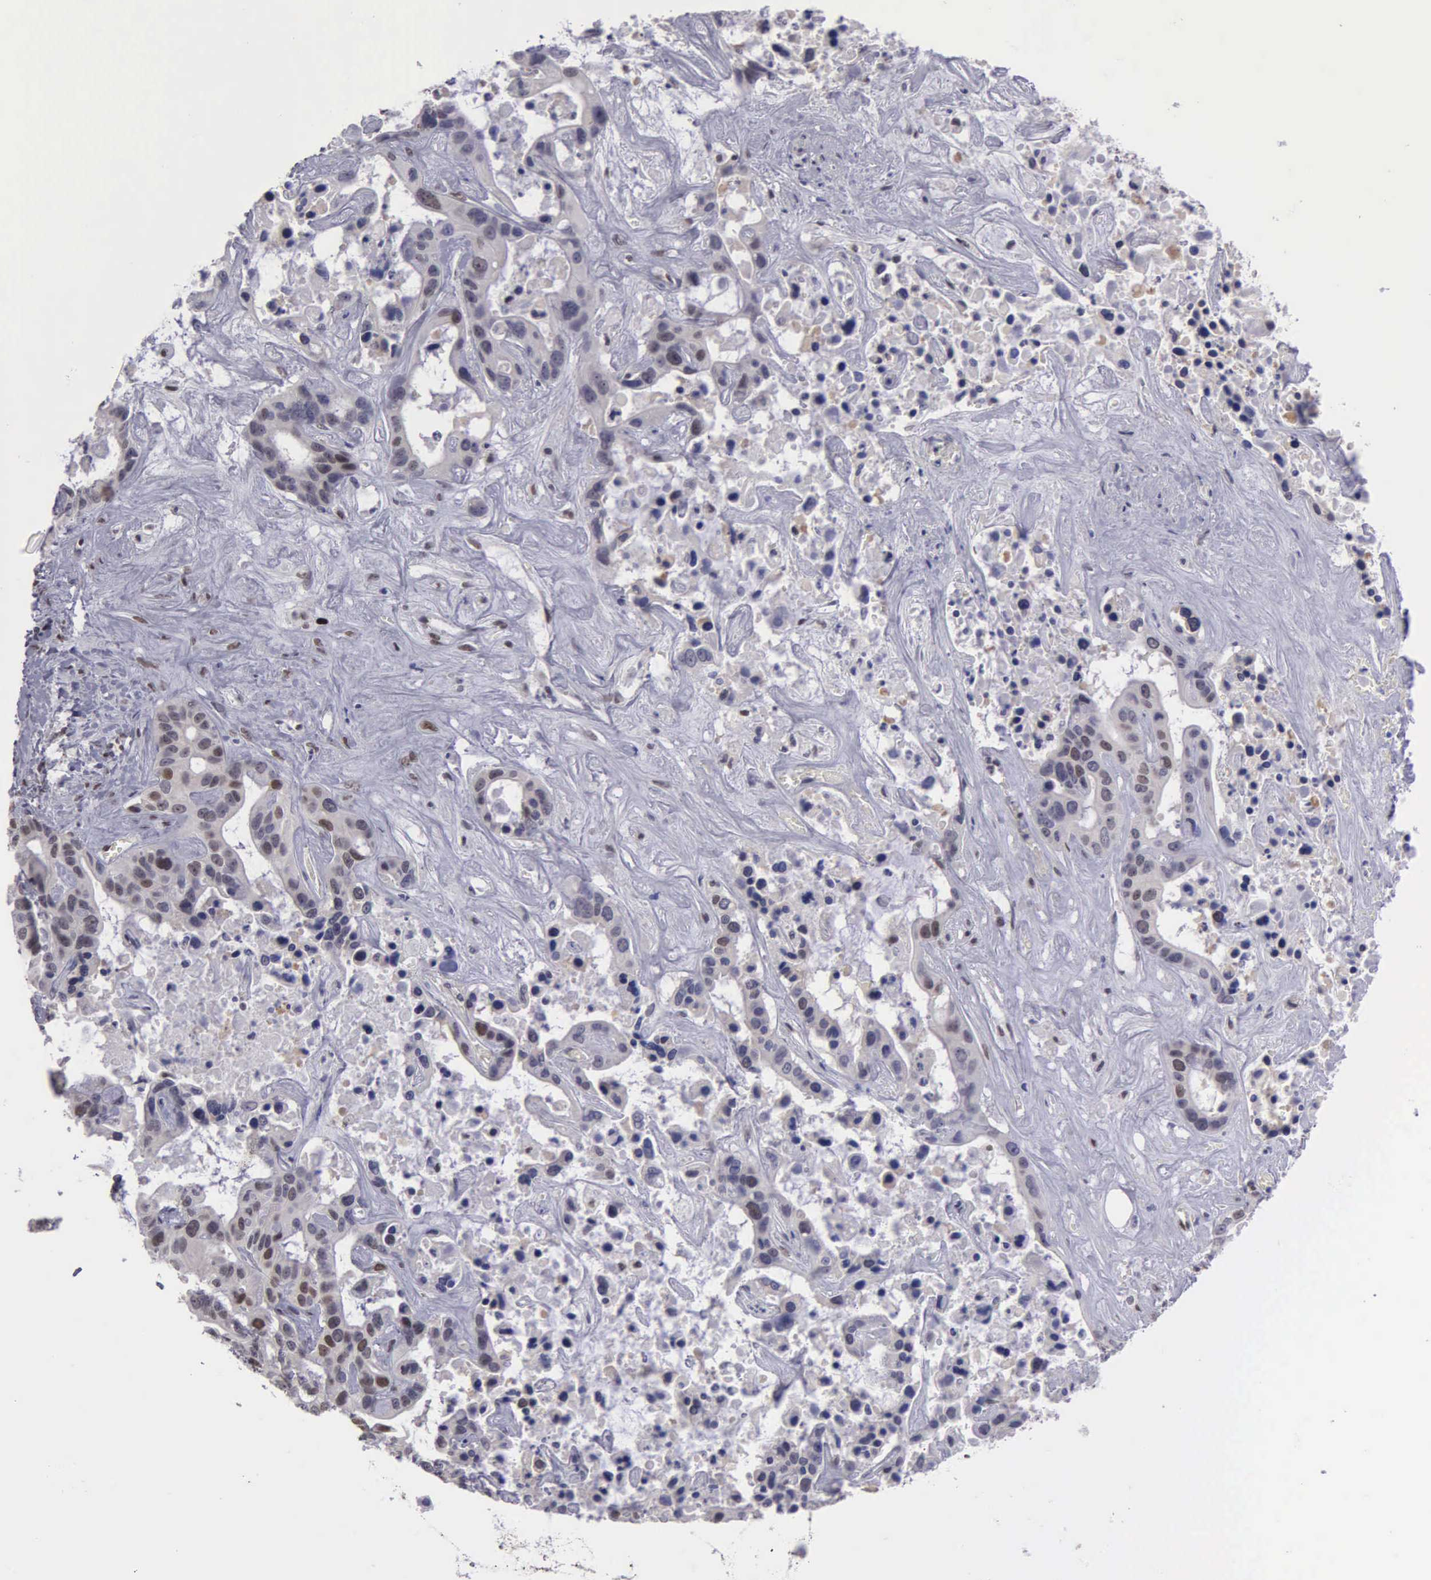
{"staining": {"intensity": "weak", "quantity": "<25%", "location": "nuclear"}, "tissue": "liver cancer", "cell_type": "Tumor cells", "image_type": "cancer", "snomed": [{"axis": "morphology", "description": "Cholangiocarcinoma"}, {"axis": "topography", "description": "Liver"}], "caption": "The IHC photomicrograph has no significant staining in tumor cells of liver cancer tissue.", "gene": "UBR7", "patient": {"sex": "female", "age": 65}}